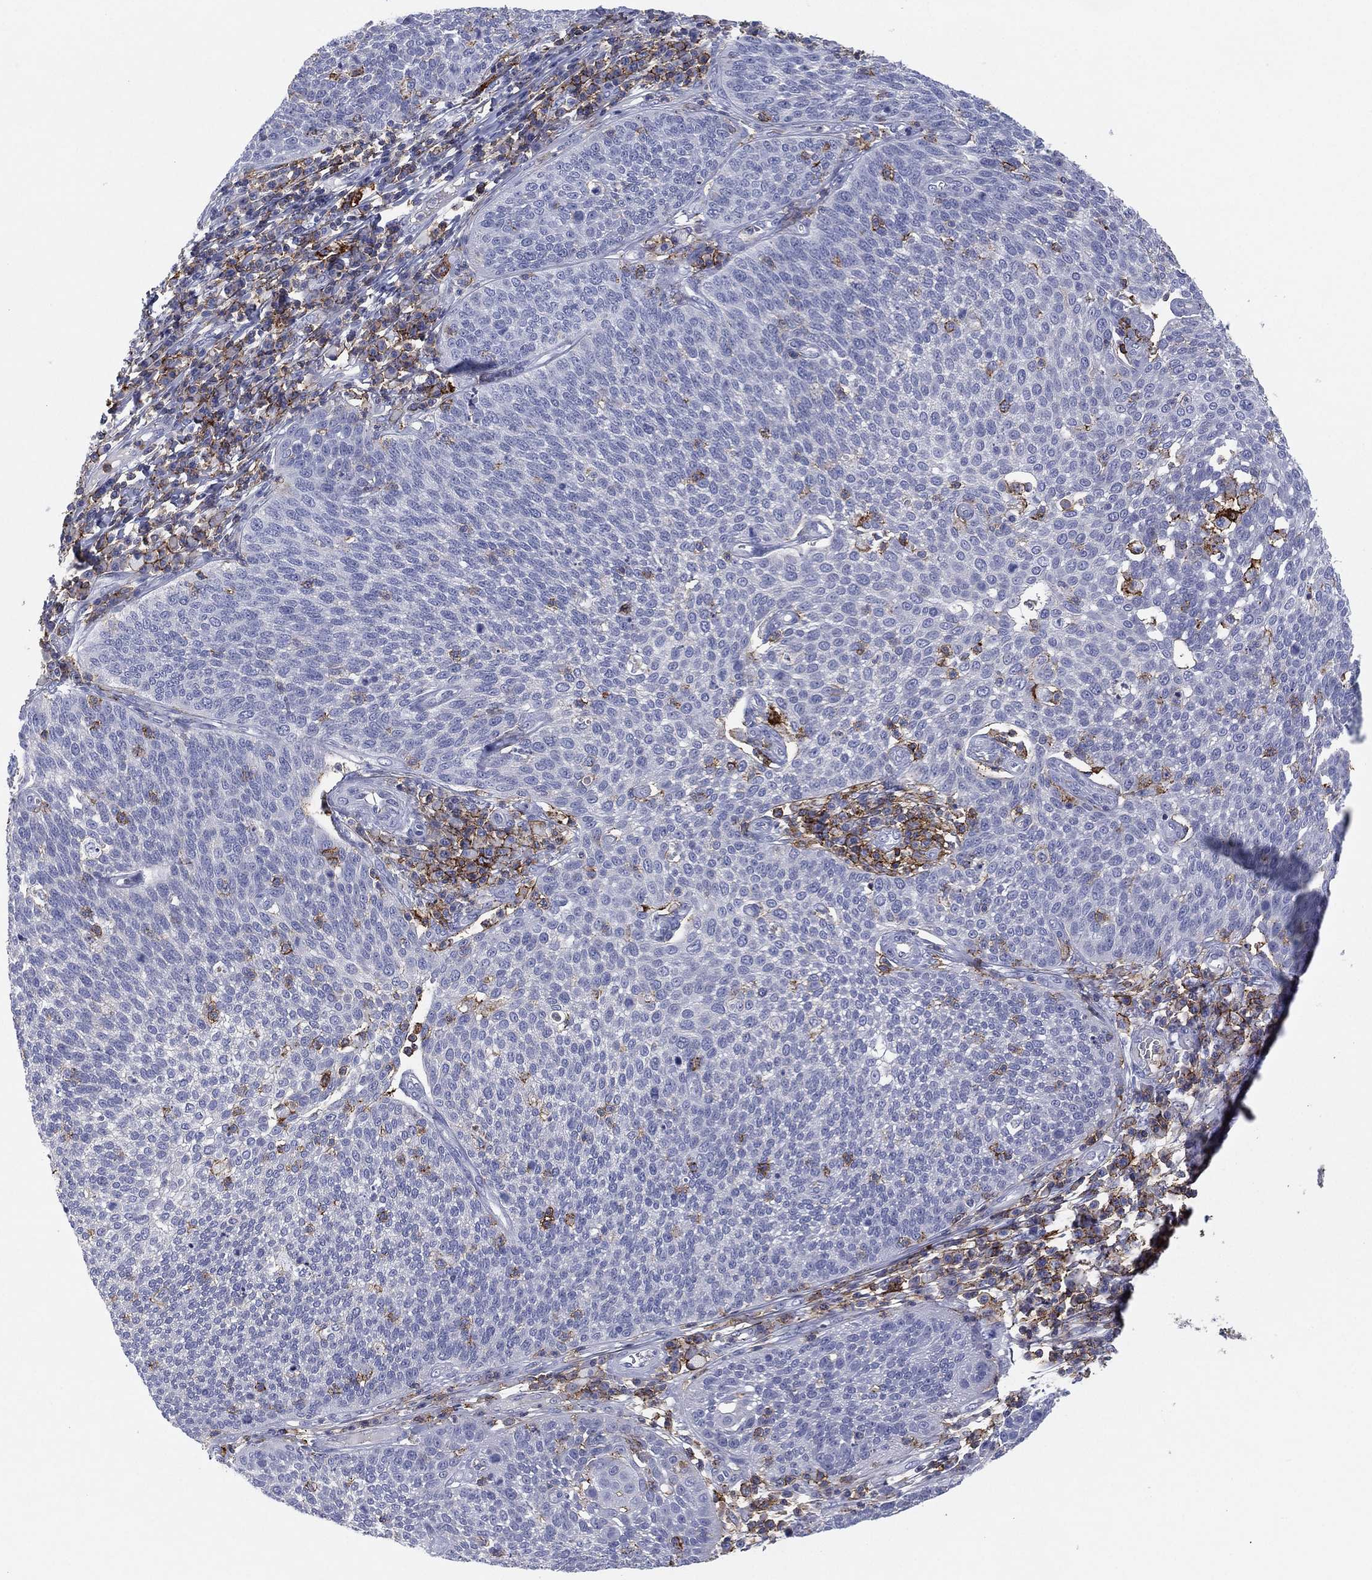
{"staining": {"intensity": "negative", "quantity": "none", "location": "none"}, "tissue": "cervical cancer", "cell_type": "Tumor cells", "image_type": "cancer", "snomed": [{"axis": "morphology", "description": "Squamous cell carcinoma, NOS"}, {"axis": "topography", "description": "Cervix"}], "caption": "Cervical squamous cell carcinoma was stained to show a protein in brown. There is no significant expression in tumor cells.", "gene": "SELPLG", "patient": {"sex": "female", "age": 34}}